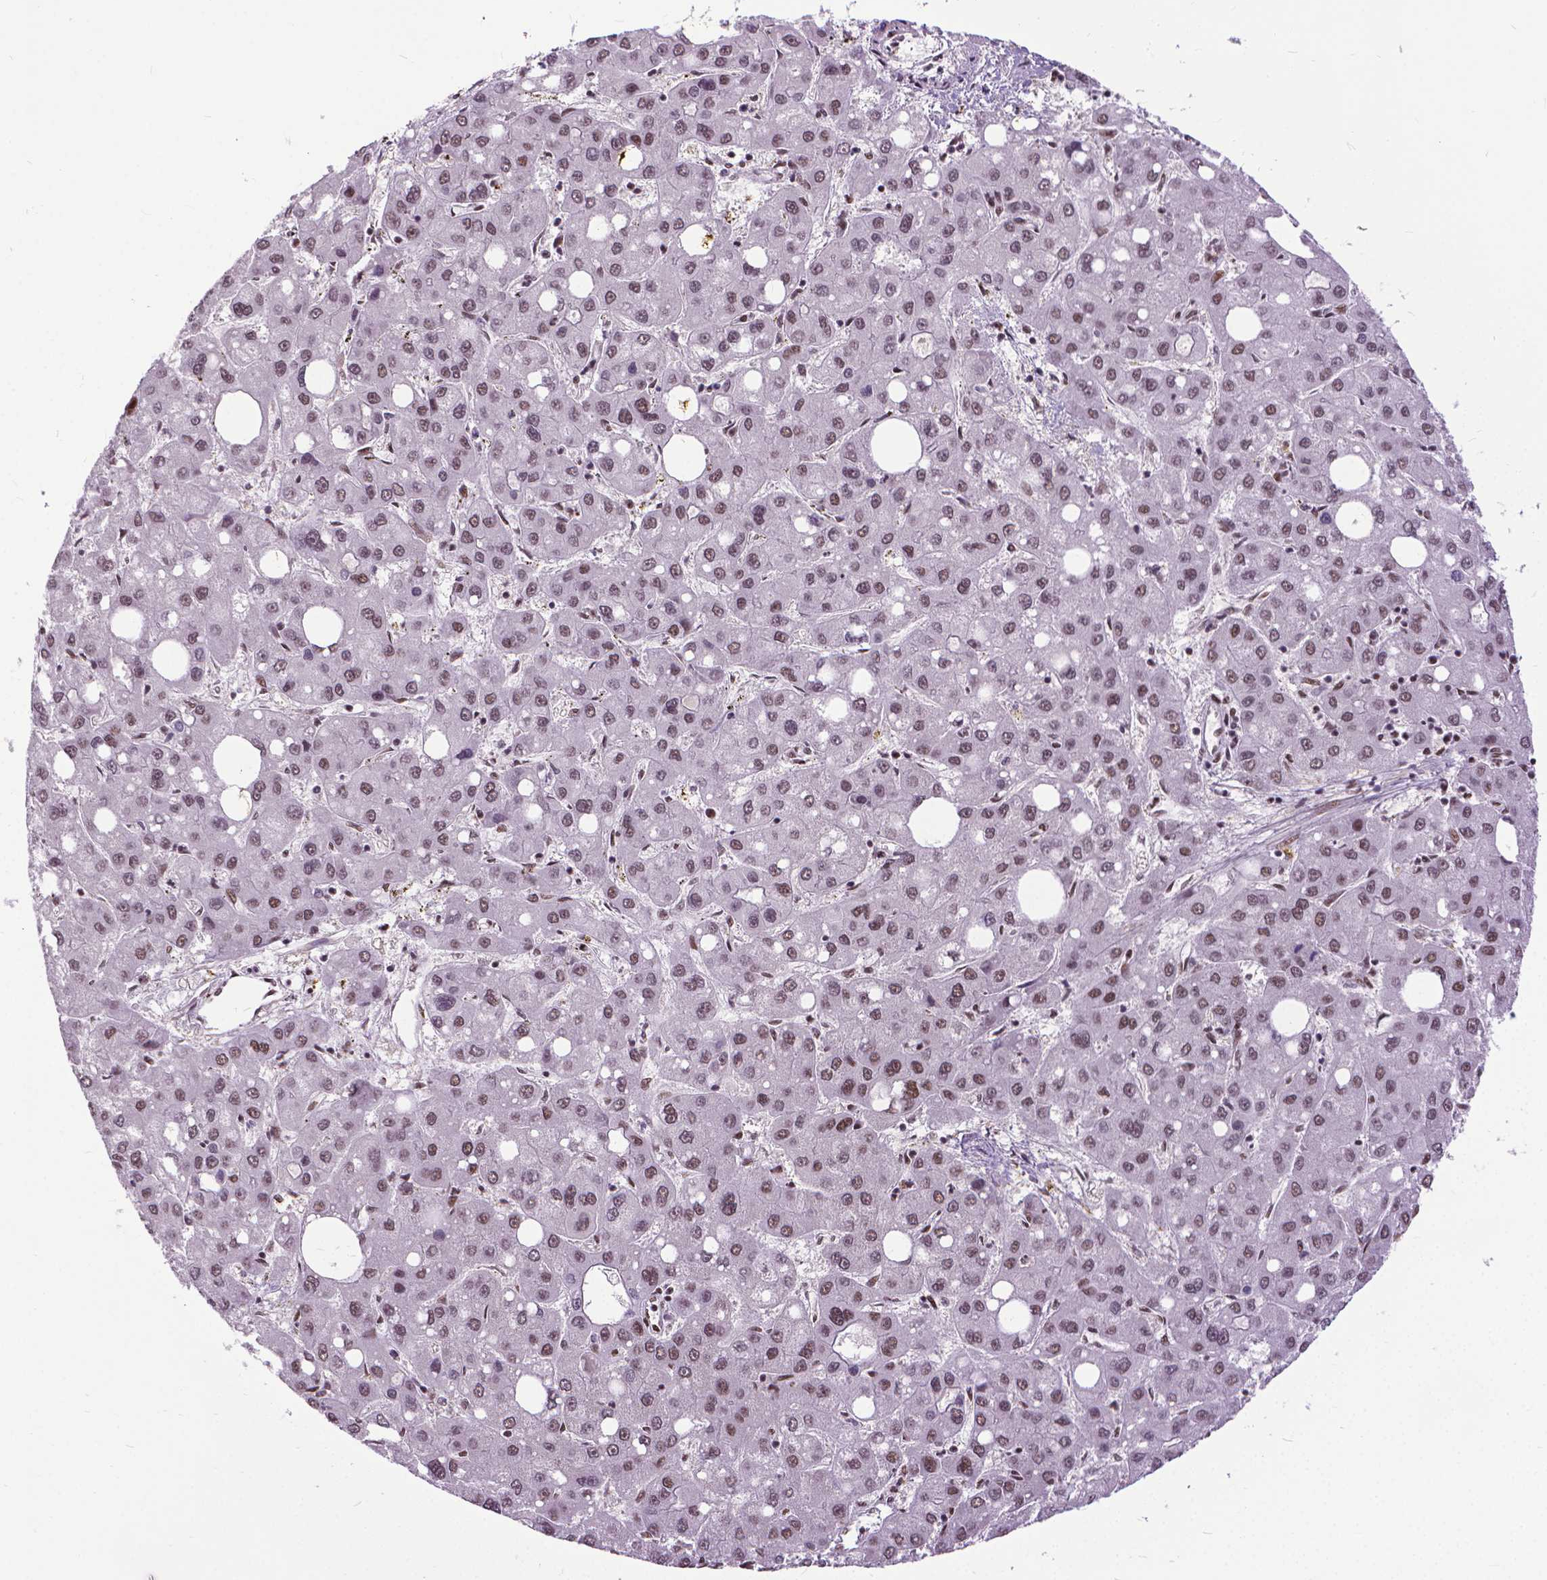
{"staining": {"intensity": "moderate", "quantity": ">75%", "location": "nuclear"}, "tissue": "liver cancer", "cell_type": "Tumor cells", "image_type": "cancer", "snomed": [{"axis": "morphology", "description": "Carcinoma, Hepatocellular, NOS"}, {"axis": "topography", "description": "Liver"}], "caption": "Liver cancer tissue demonstrates moderate nuclear expression in approximately >75% of tumor cells, visualized by immunohistochemistry.", "gene": "AKAP8", "patient": {"sex": "male", "age": 73}}